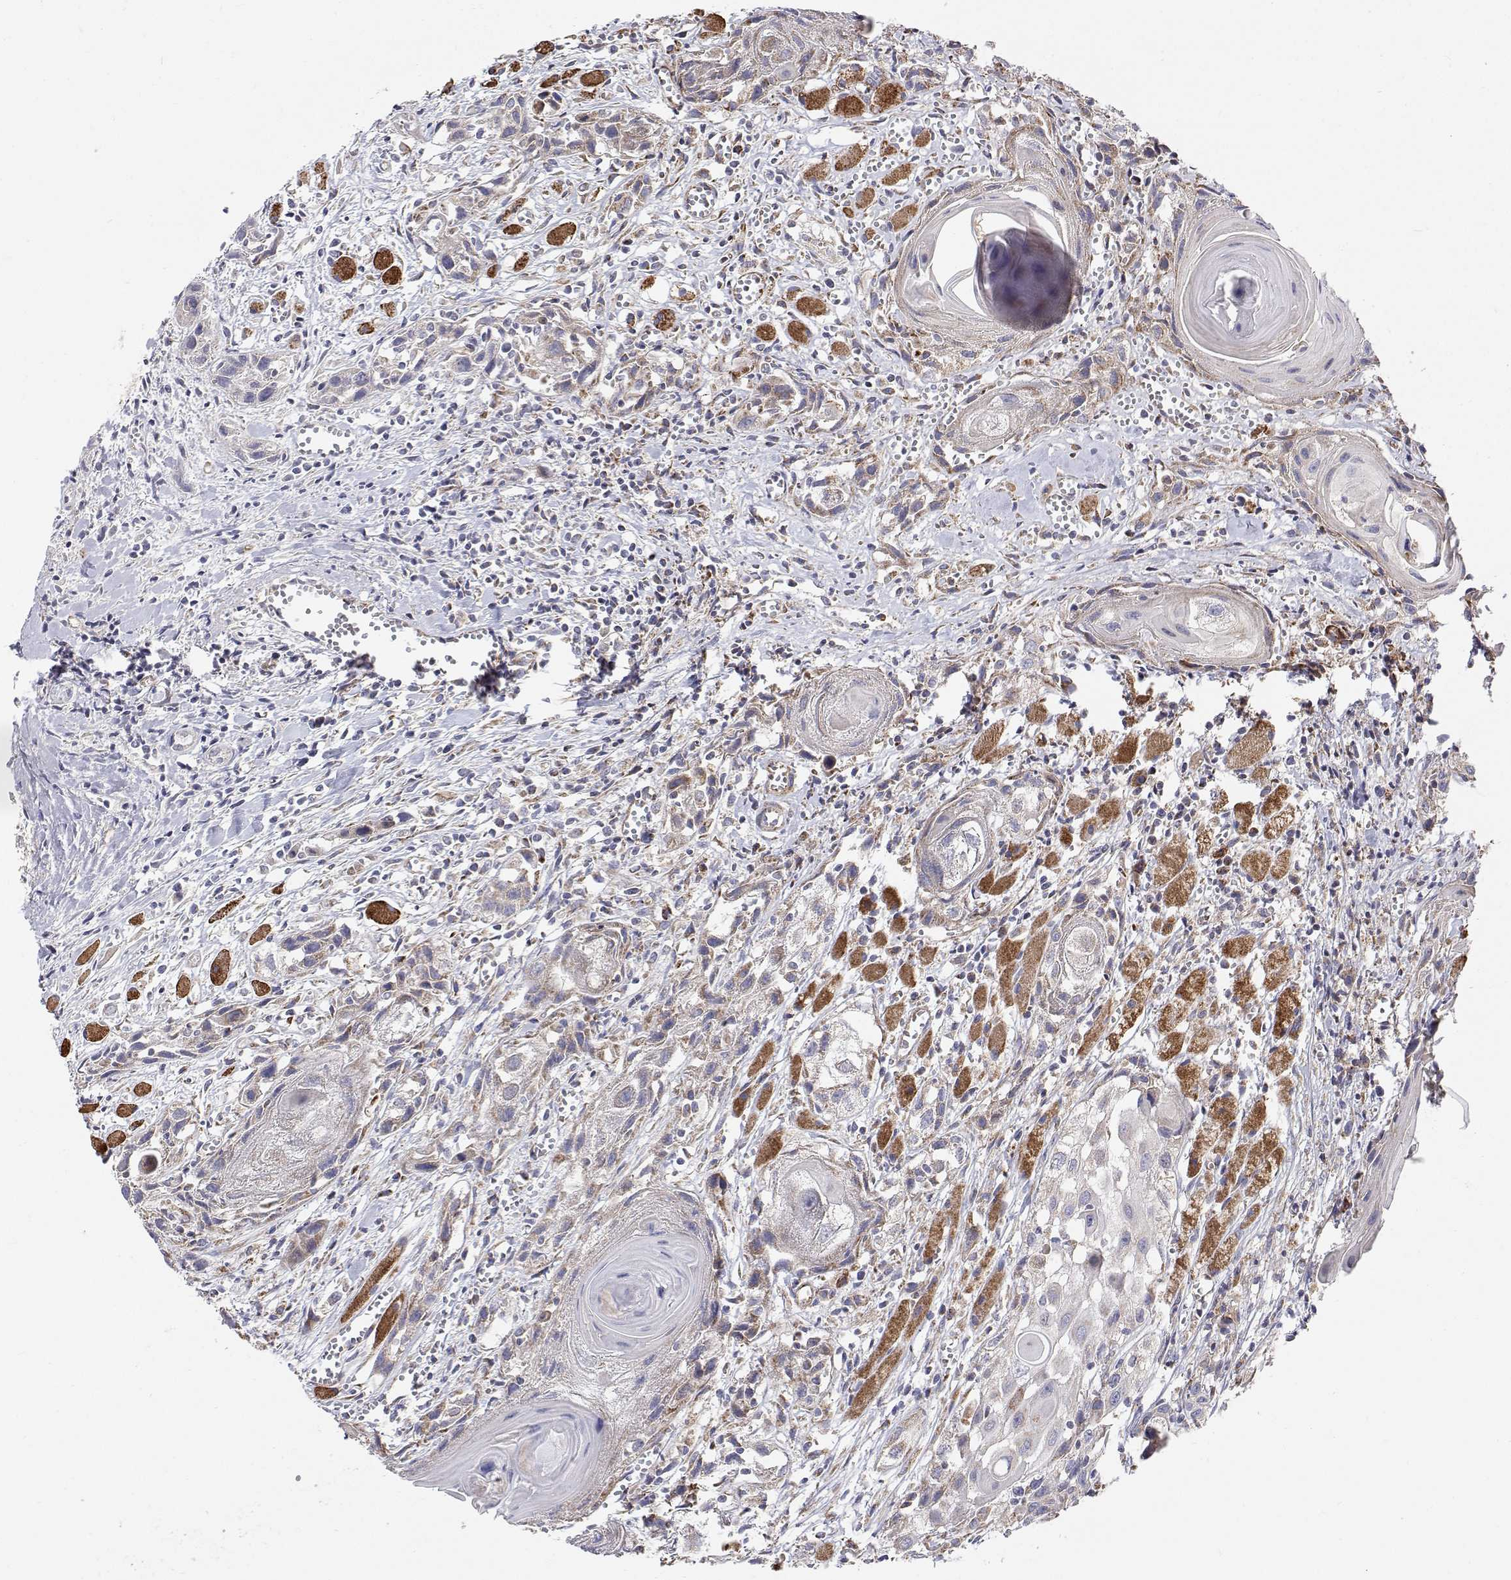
{"staining": {"intensity": "negative", "quantity": "none", "location": "none"}, "tissue": "head and neck cancer", "cell_type": "Tumor cells", "image_type": "cancer", "snomed": [{"axis": "morphology", "description": "Squamous cell carcinoma, NOS"}, {"axis": "topography", "description": "Head-Neck"}], "caption": "The photomicrograph exhibits no significant expression in tumor cells of head and neck cancer (squamous cell carcinoma).", "gene": "SPICE1", "patient": {"sex": "female", "age": 80}}